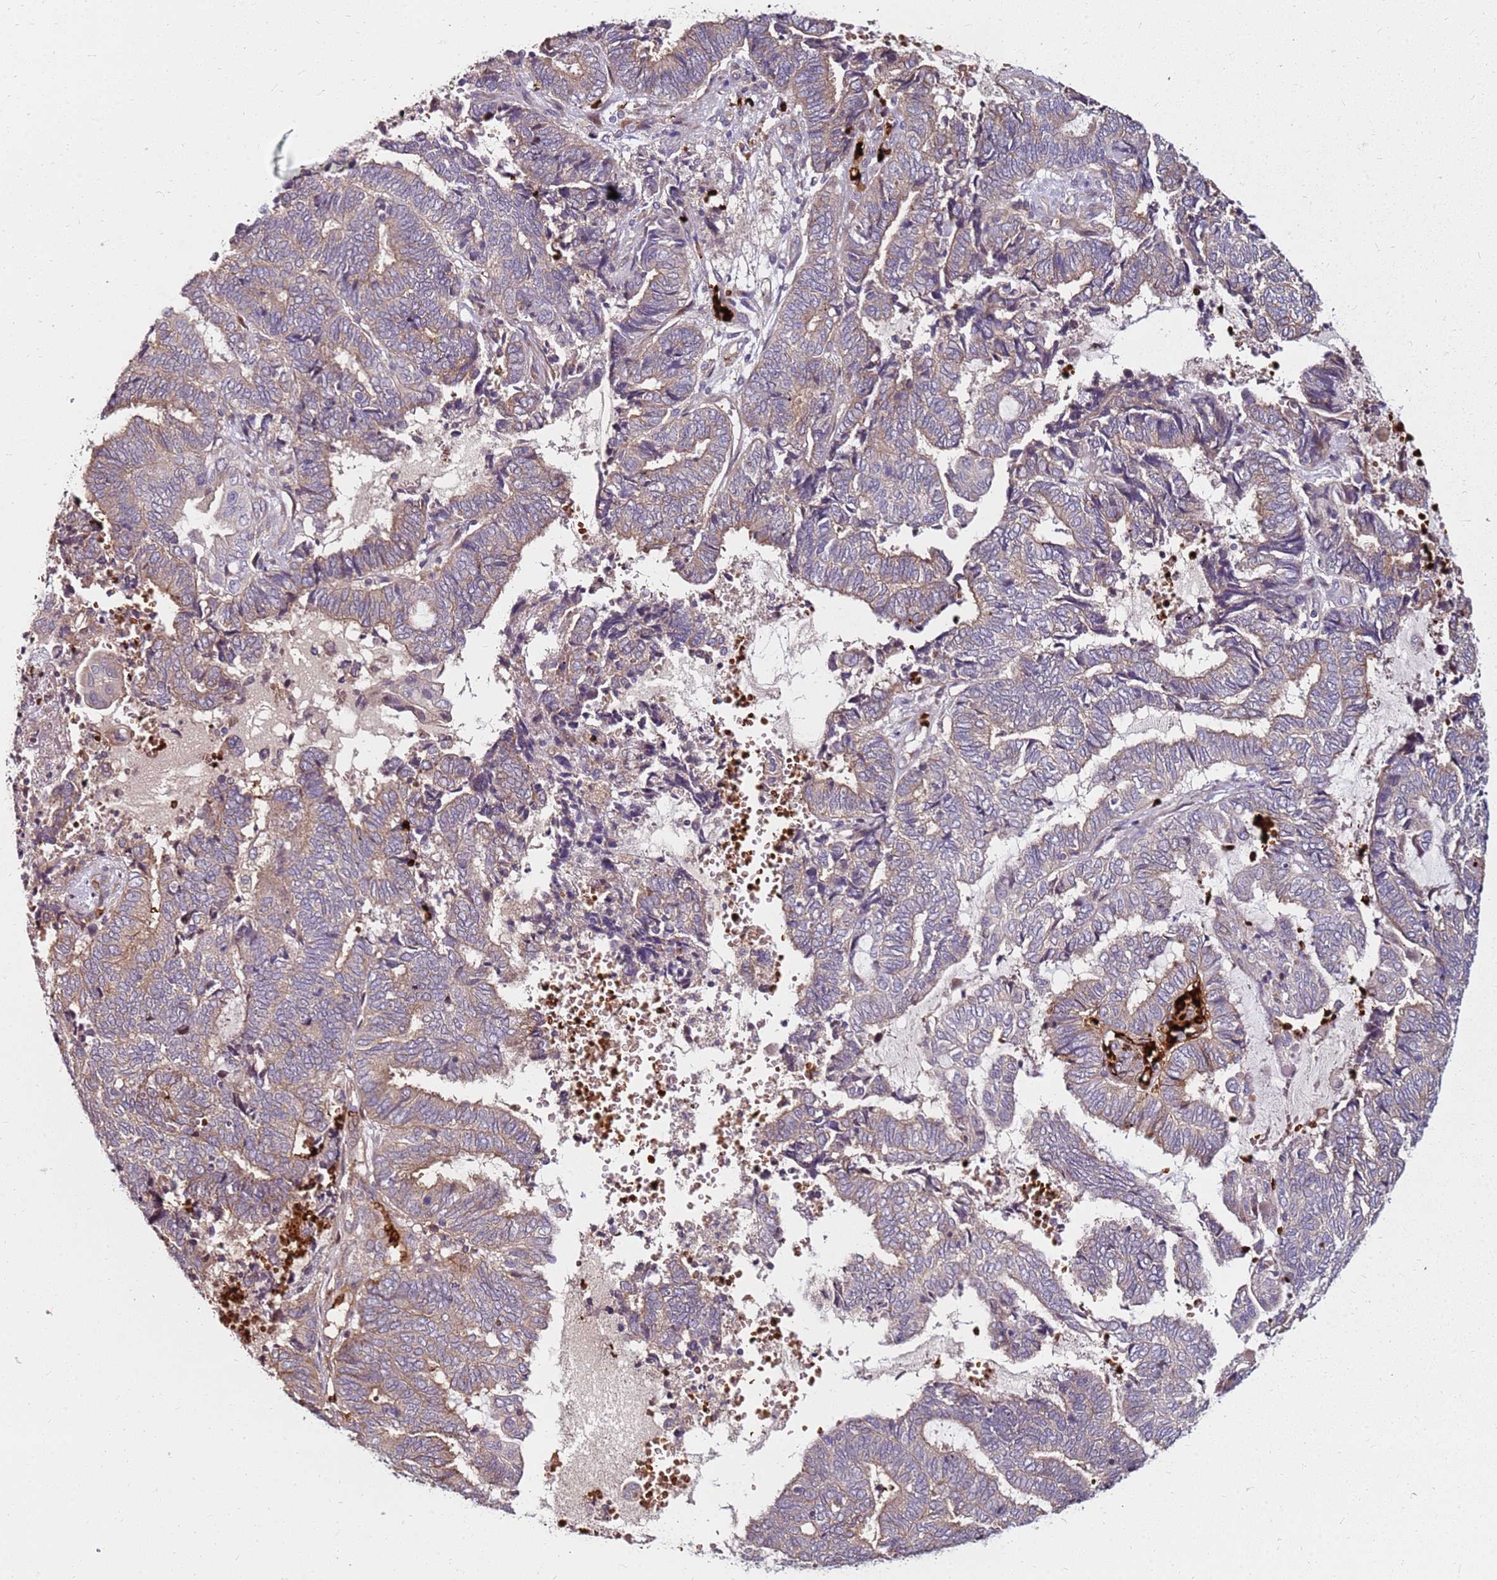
{"staining": {"intensity": "weak", "quantity": "25%-75%", "location": "cytoplasmic/membranous"}, "tissue": "endometrial cancer", "cell_type": "Tumor cells", "image_type": "cancer", "snomed": [{"axis": "morphology", "description": "Adenocarcinoma, NOS"}, {"axis": "topography", "description": "Uterus"}, {"axis": "topography", "description": "Endometrium"}], "caption": "Immunohistochemical staining of adenocarcinoma (endometrial) displays weak cytoplasmic/membranous protein expression in approximately 25%-75% of tumor cells. (DAB (3,3'-diaminobenzidine) IHC, brown staining for protein, blue staining for nuclei).", "gene": "RNF11", "patient": {"sex": "female", "age": 70}}